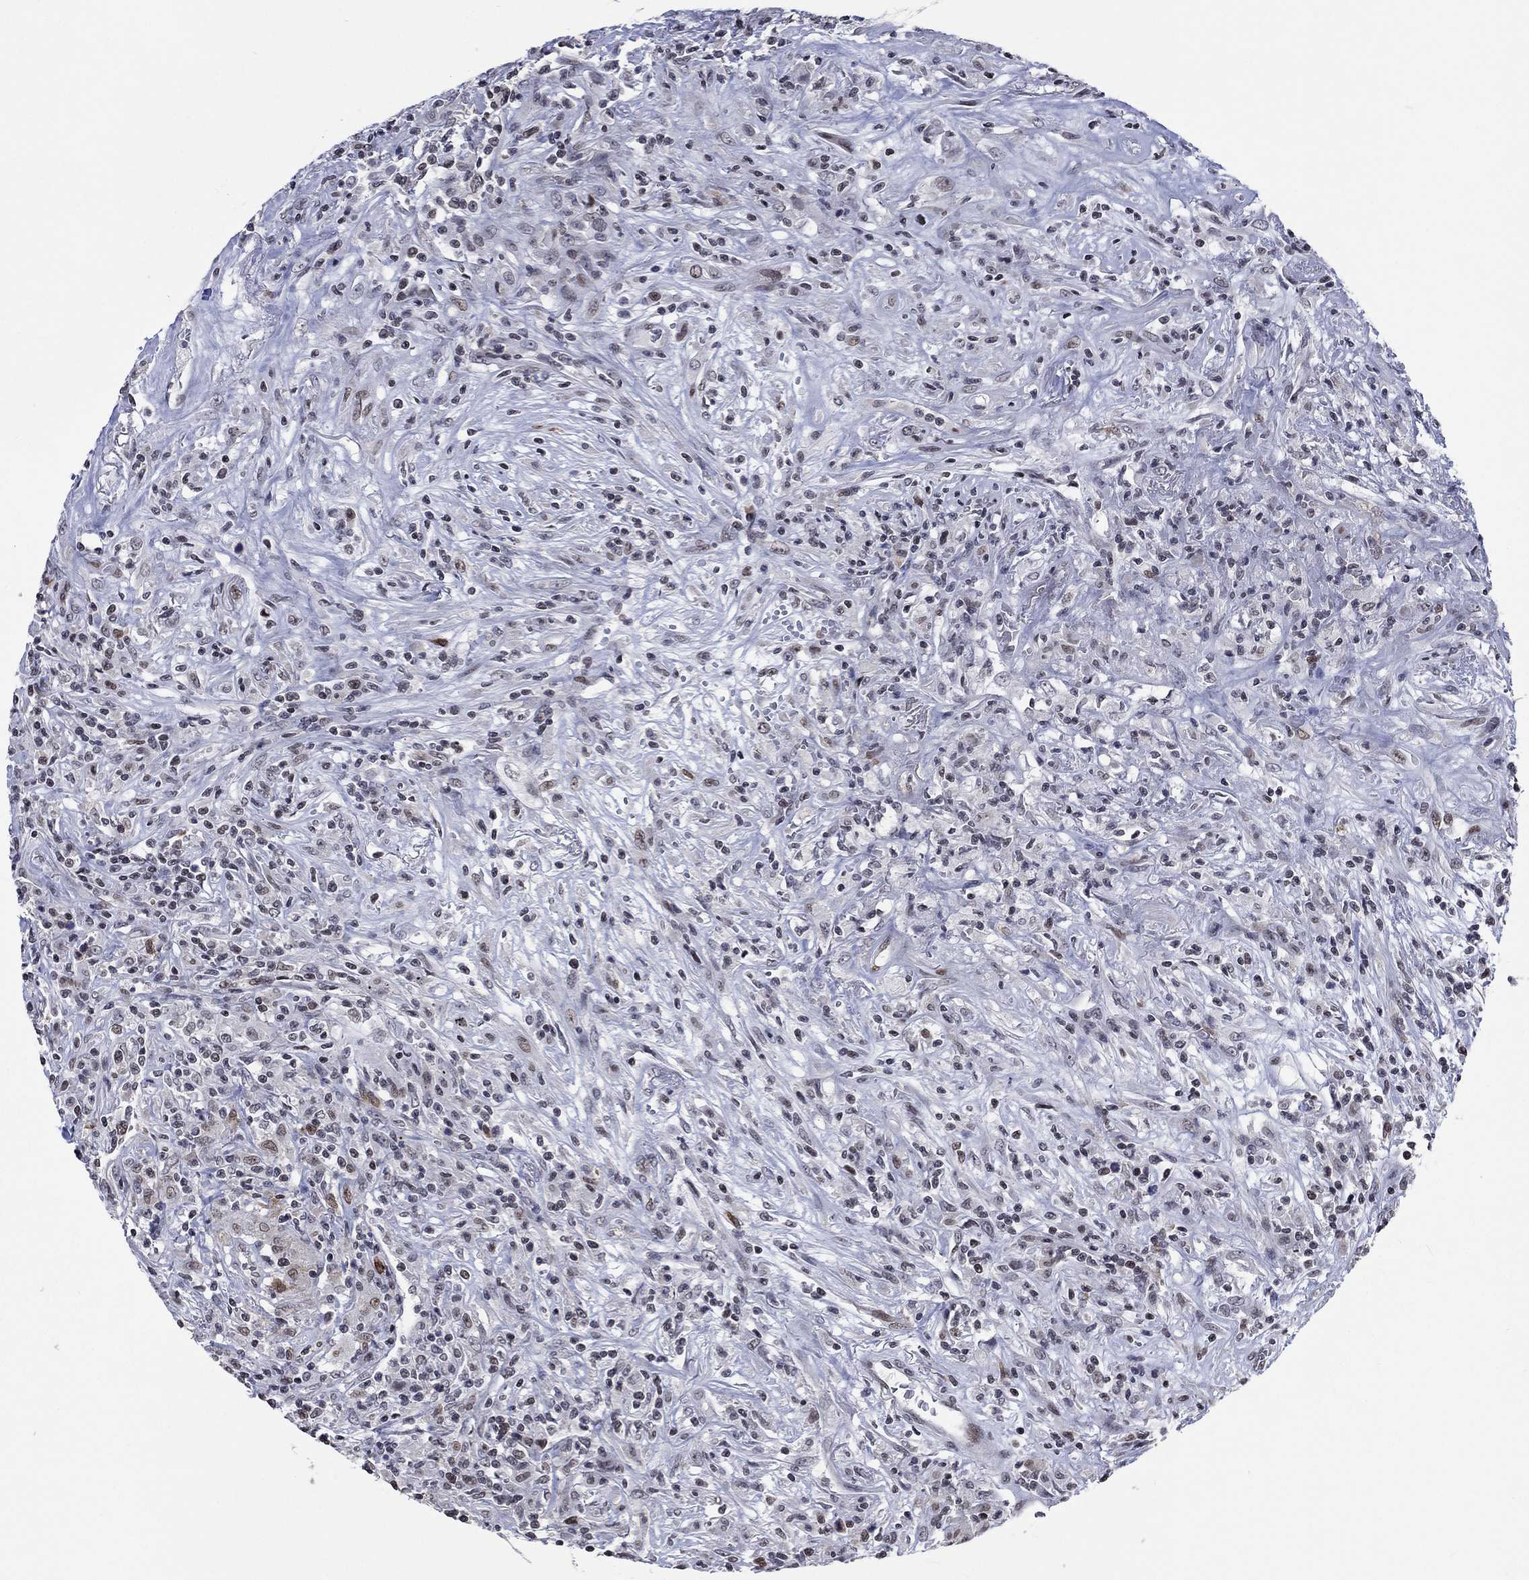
{"staining": {"intensity": "moderate", "quantity": "<25%", "location": "nuclear"}, "tissue": "lymphoma", "cell_type": "Tumor cells", "image_type": "cancer", "snomed": [{"axis": "morphology", "description": "Malignant lymphoma, non-Hodgkin's type, High grade"}, {"axis": "topography", "description": "Lung"}], "caption": "Immunohistochemical staining of human lymphoma exhibits low levels of moderate nuclear positivity in approximately <25% of tumor cells.", "gene": "HCFC1", "patient": {"sex": "male", "age": 79}}